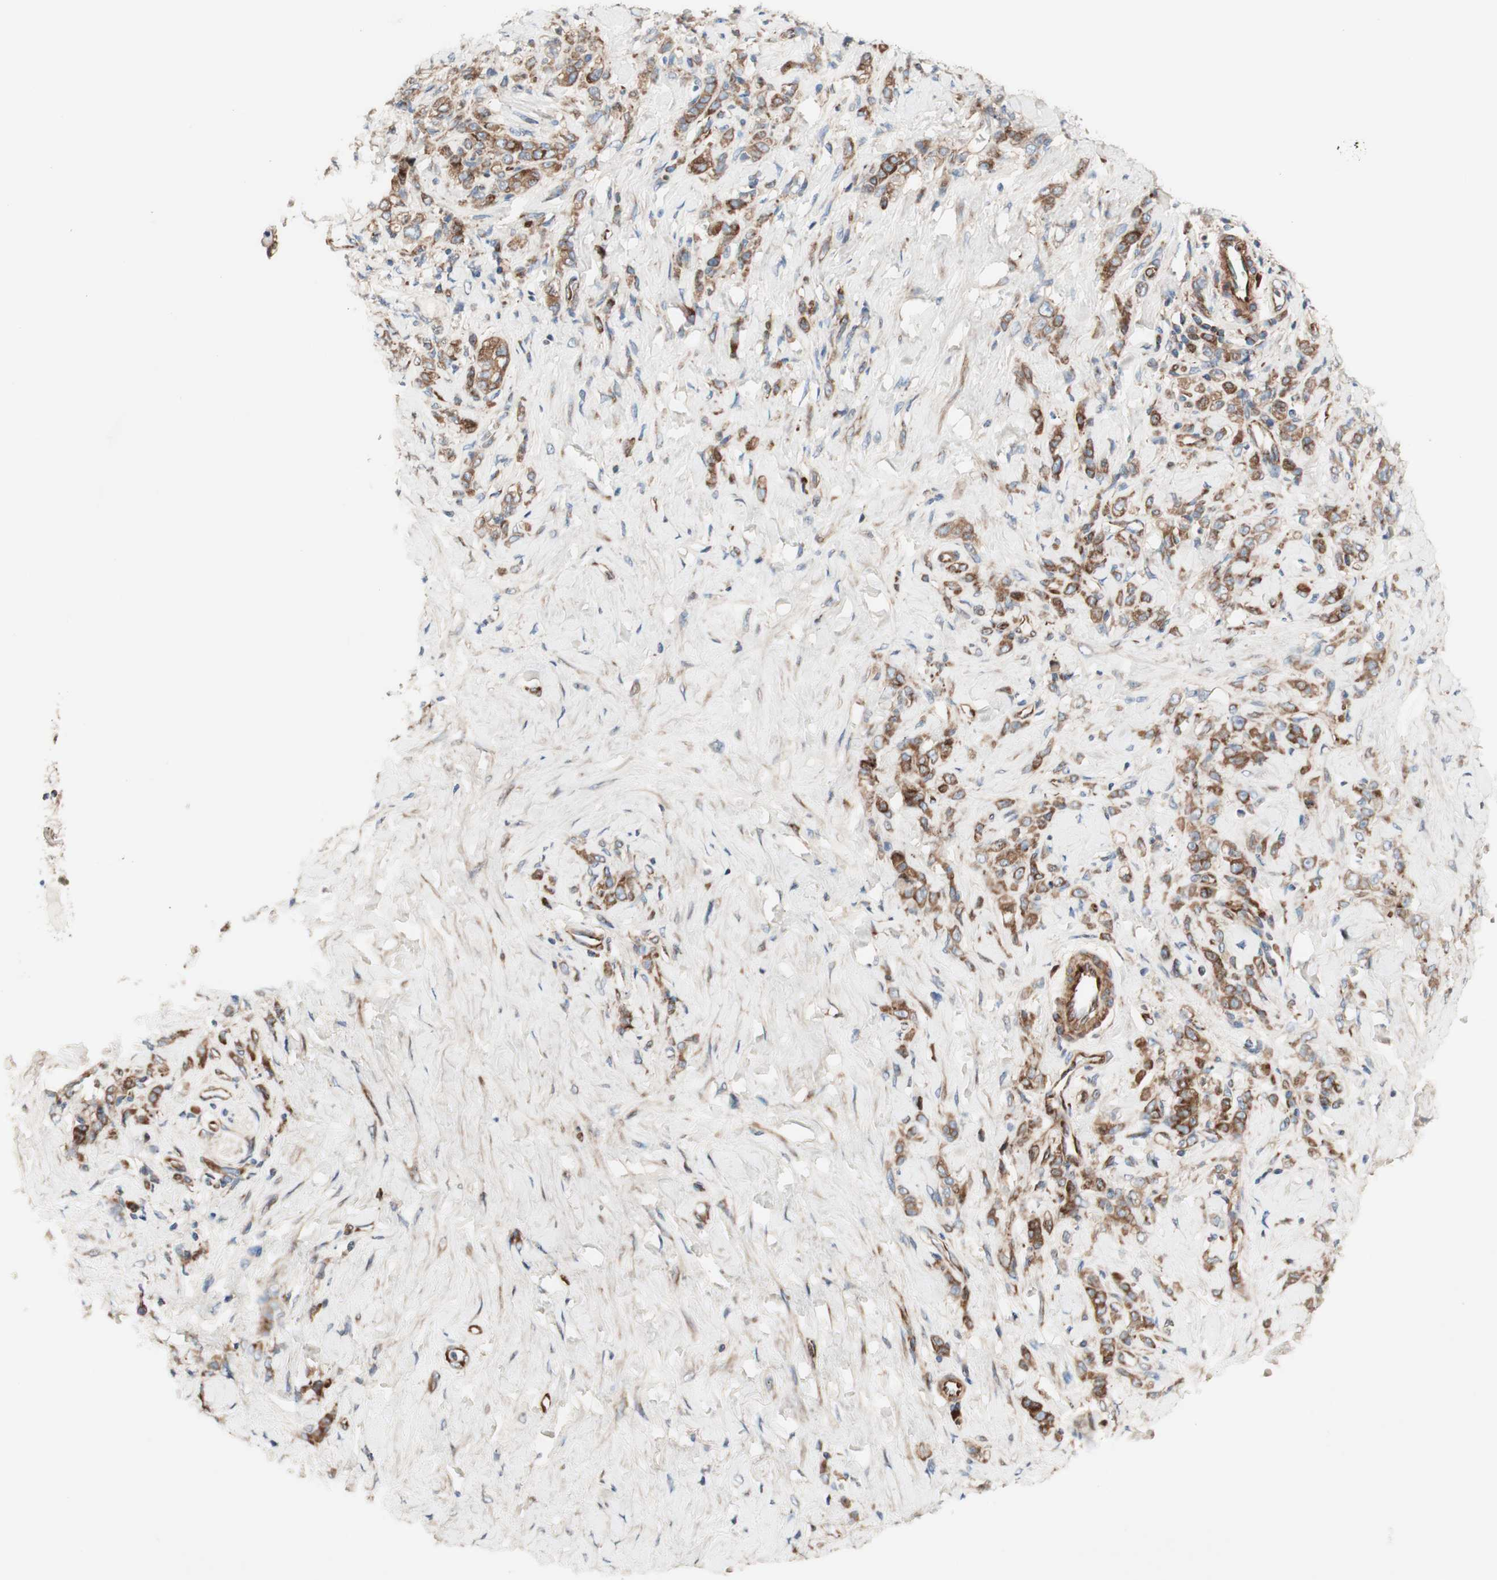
{"staining": {"intensity": "moderate", "quantity": ">75%", "location": "cytoplasmic/membranous"}, "tissue": "stomach cancer", "cell_type": "Tumor cells", "image_type": "cancer", "snomed": [{"axis": "morphology", "description": "Adenocarcinoma, NOS"}, {"axis": "topography", "description": "Stomach"}], "caption": "Approximately >75% of tumor cells in human stomach cancer (adenocarcinoma) display moderate cytoplasmic/membranous protein positivity as visualized by brown immunohistochemical staining.", "gene": "CCN4", "patient": {"sex": "male", "age": 82}}